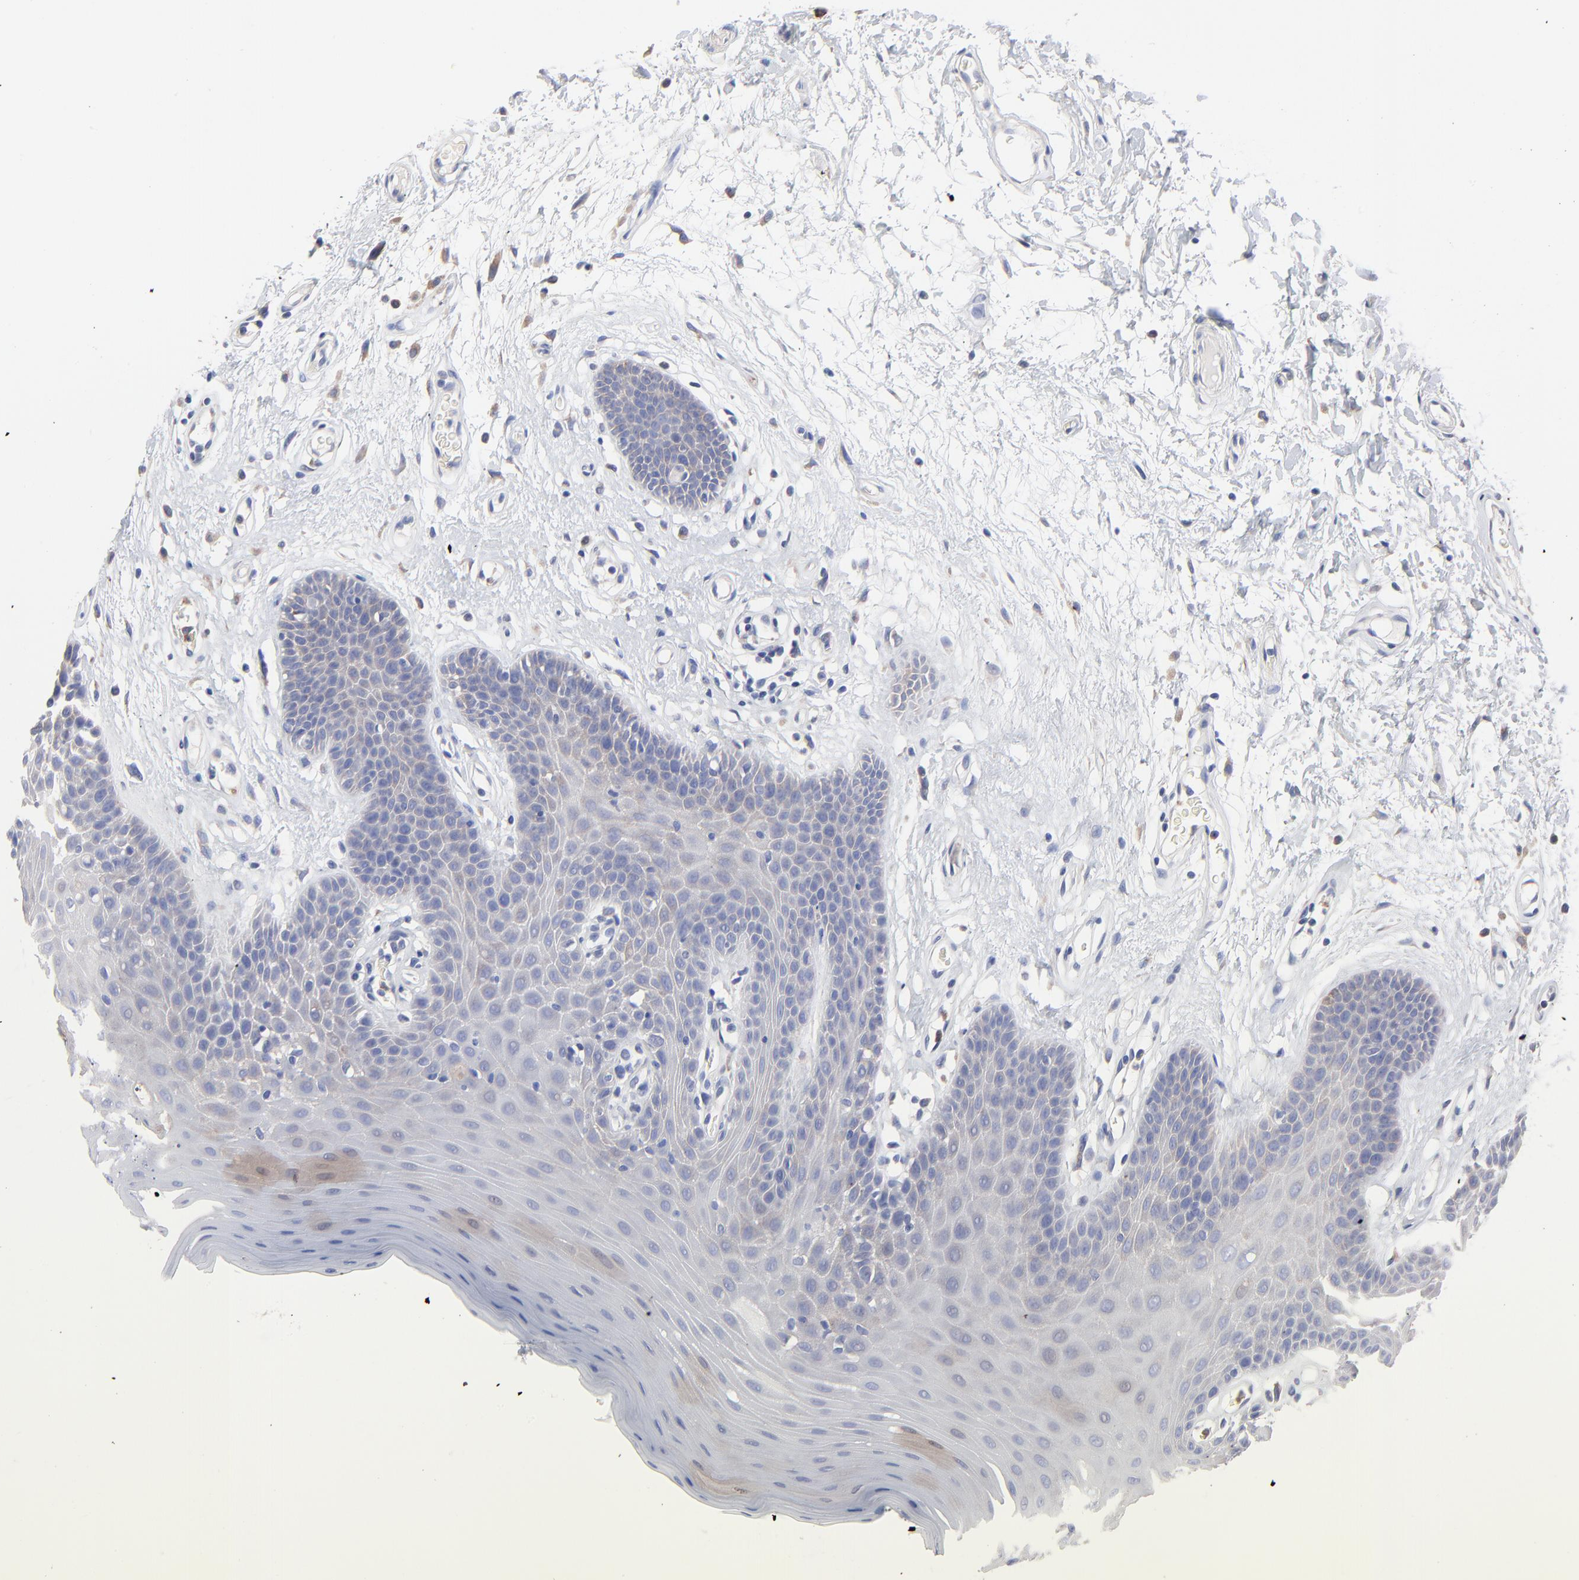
{"staining": {"intensity": "weak", "quantity": "25%-75%", "location": "cytoplasmic/membranous"}, "tissue": "oral mucosa", "cell_type": "Squamous epithelial cells", "image_type": "normal", "snomed": [{"axis": "morphology", "description": "Normal tissue, NOS"}, {"axis": "morphology", "description": "Squamous cell carcinoma, NOS"}, {"axis": "topography", "description": "Skeletal muscle"}, {"axis": "topography", "description": "Oral tissue"}, {"axis": "topography", "description": "Head-Neck"}], "caption": "Protein positivity by IHC displays weak cytoplasmic/membranous expression in approximately 25%-75% of squamous epithelial cells in benign oral mucosa.", "gene": "PPFIBP2", "patient": {"sex": "male", "age": 71}}